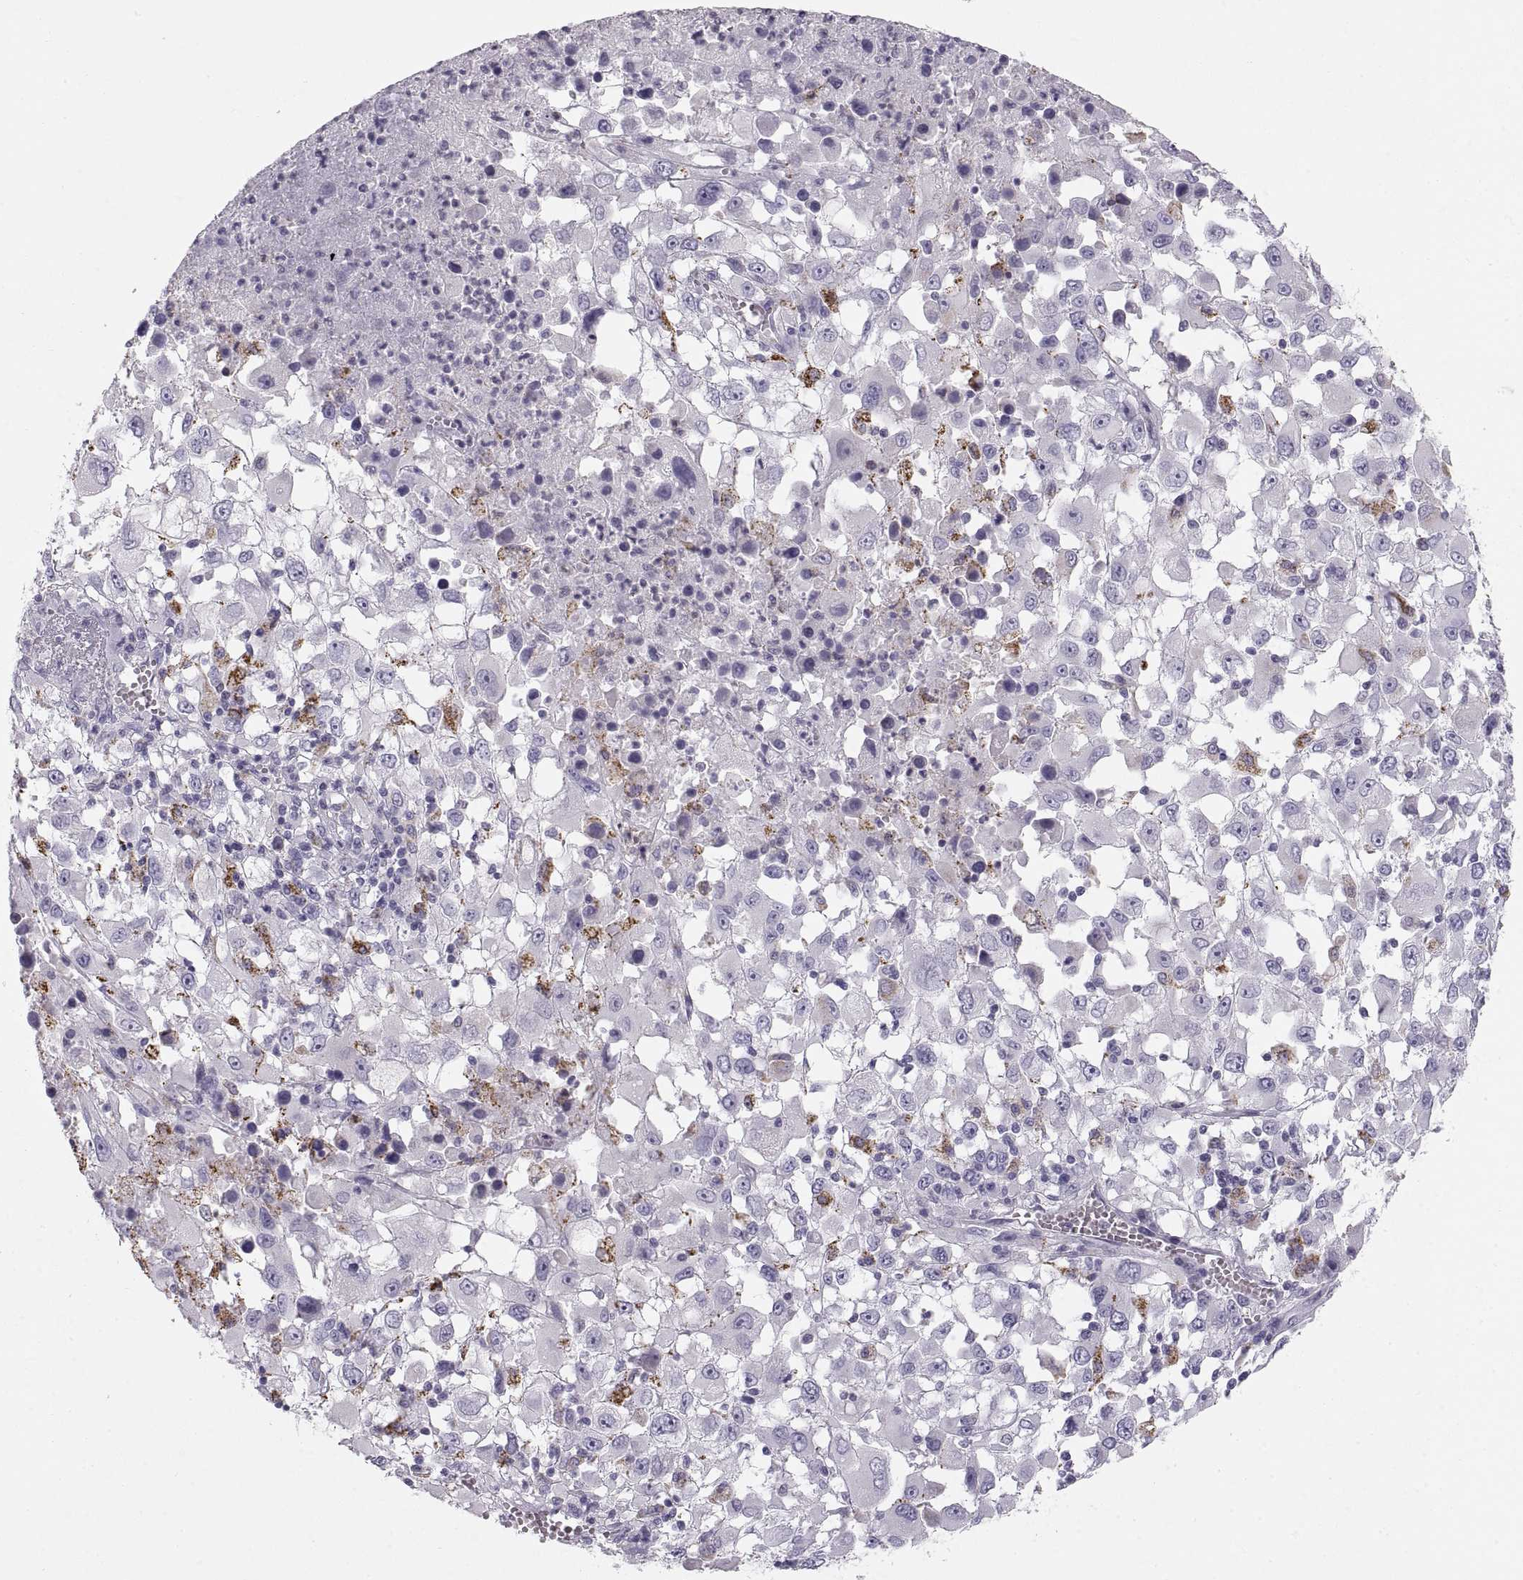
{"staining": {"intensity": "negative", "quantity": "none", "location": "none"}, "tissue": "melanoma", "cell_type": "Tumor cells", "image_type": "cancer", "snomed": [{"axis": "morphology", "description": "Malignant melanoma, Metastatic site"}, {"axis": "topography", "description": "Soft tissue"}], "caption": "Immunohistochemistry image of human malignant melanoma (metastatic site) stained for a protein (brown), which displays no staining in tumor cells.", "gene": "COL9A3", "patient": {"sex": "male", "age": 50}}